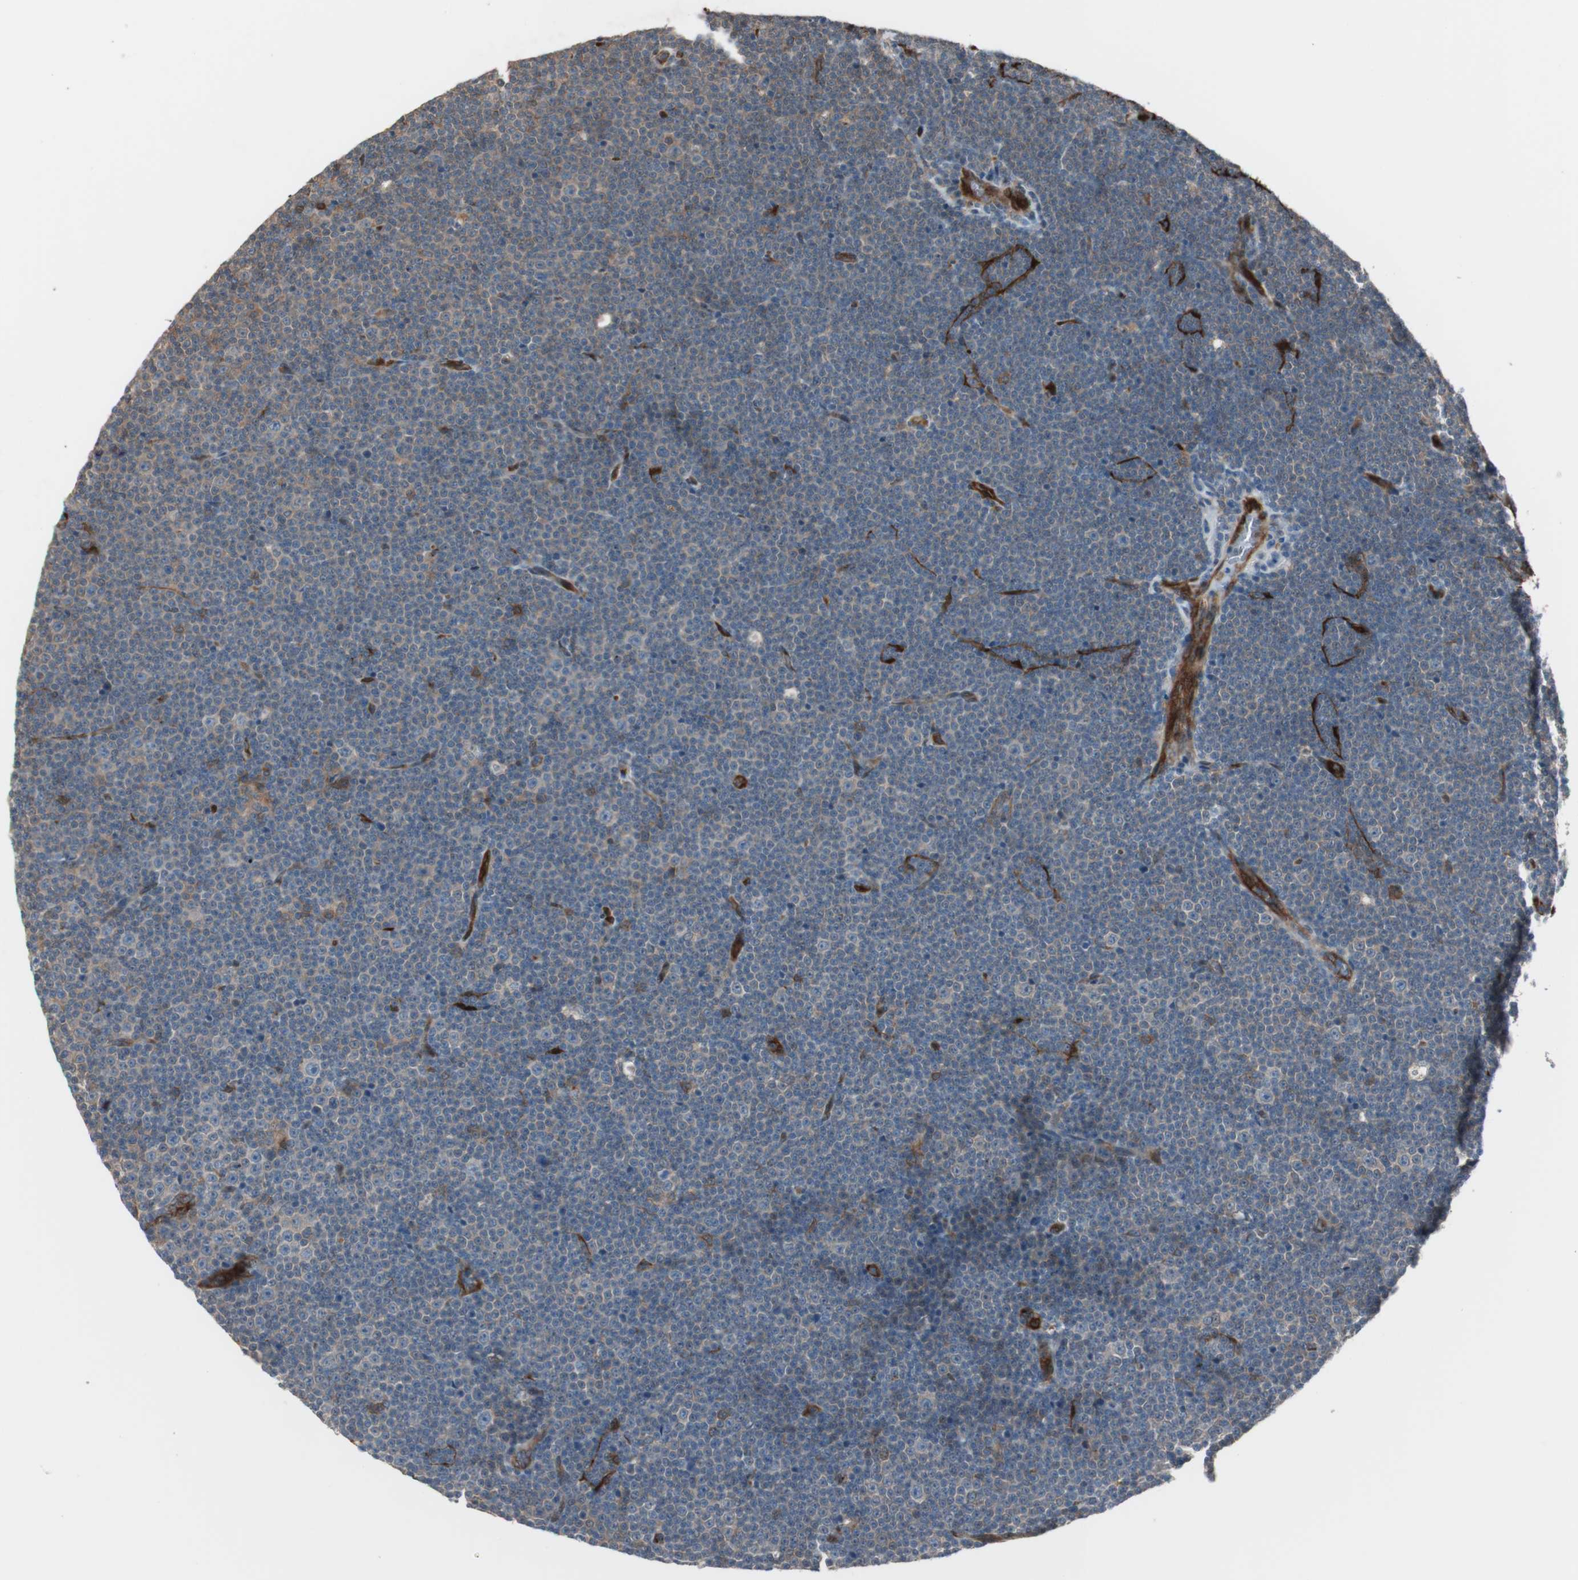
{"staining": {"intensity": "weak", "quantity": ">75%", "location": "cytoplasmic/membranous"}, "tissue": "lymphoma", "cell_type": "Tumor cells", "image_type": "cancer", "snomed": [{"axis": "morphology", "description": "Malignant lymphoma, non-Hodgkin's type, Low grade"}, {"axis": "topography", "description": "Lymph node"}], "caption": "Lymphoma tissue shows weak cytoplasmic/membranous positivity in about >75% of tumor cells, visualized by immunohistochemistry.", "gene": "STAB1", "patient": {"sex": "female", "age": 67}}